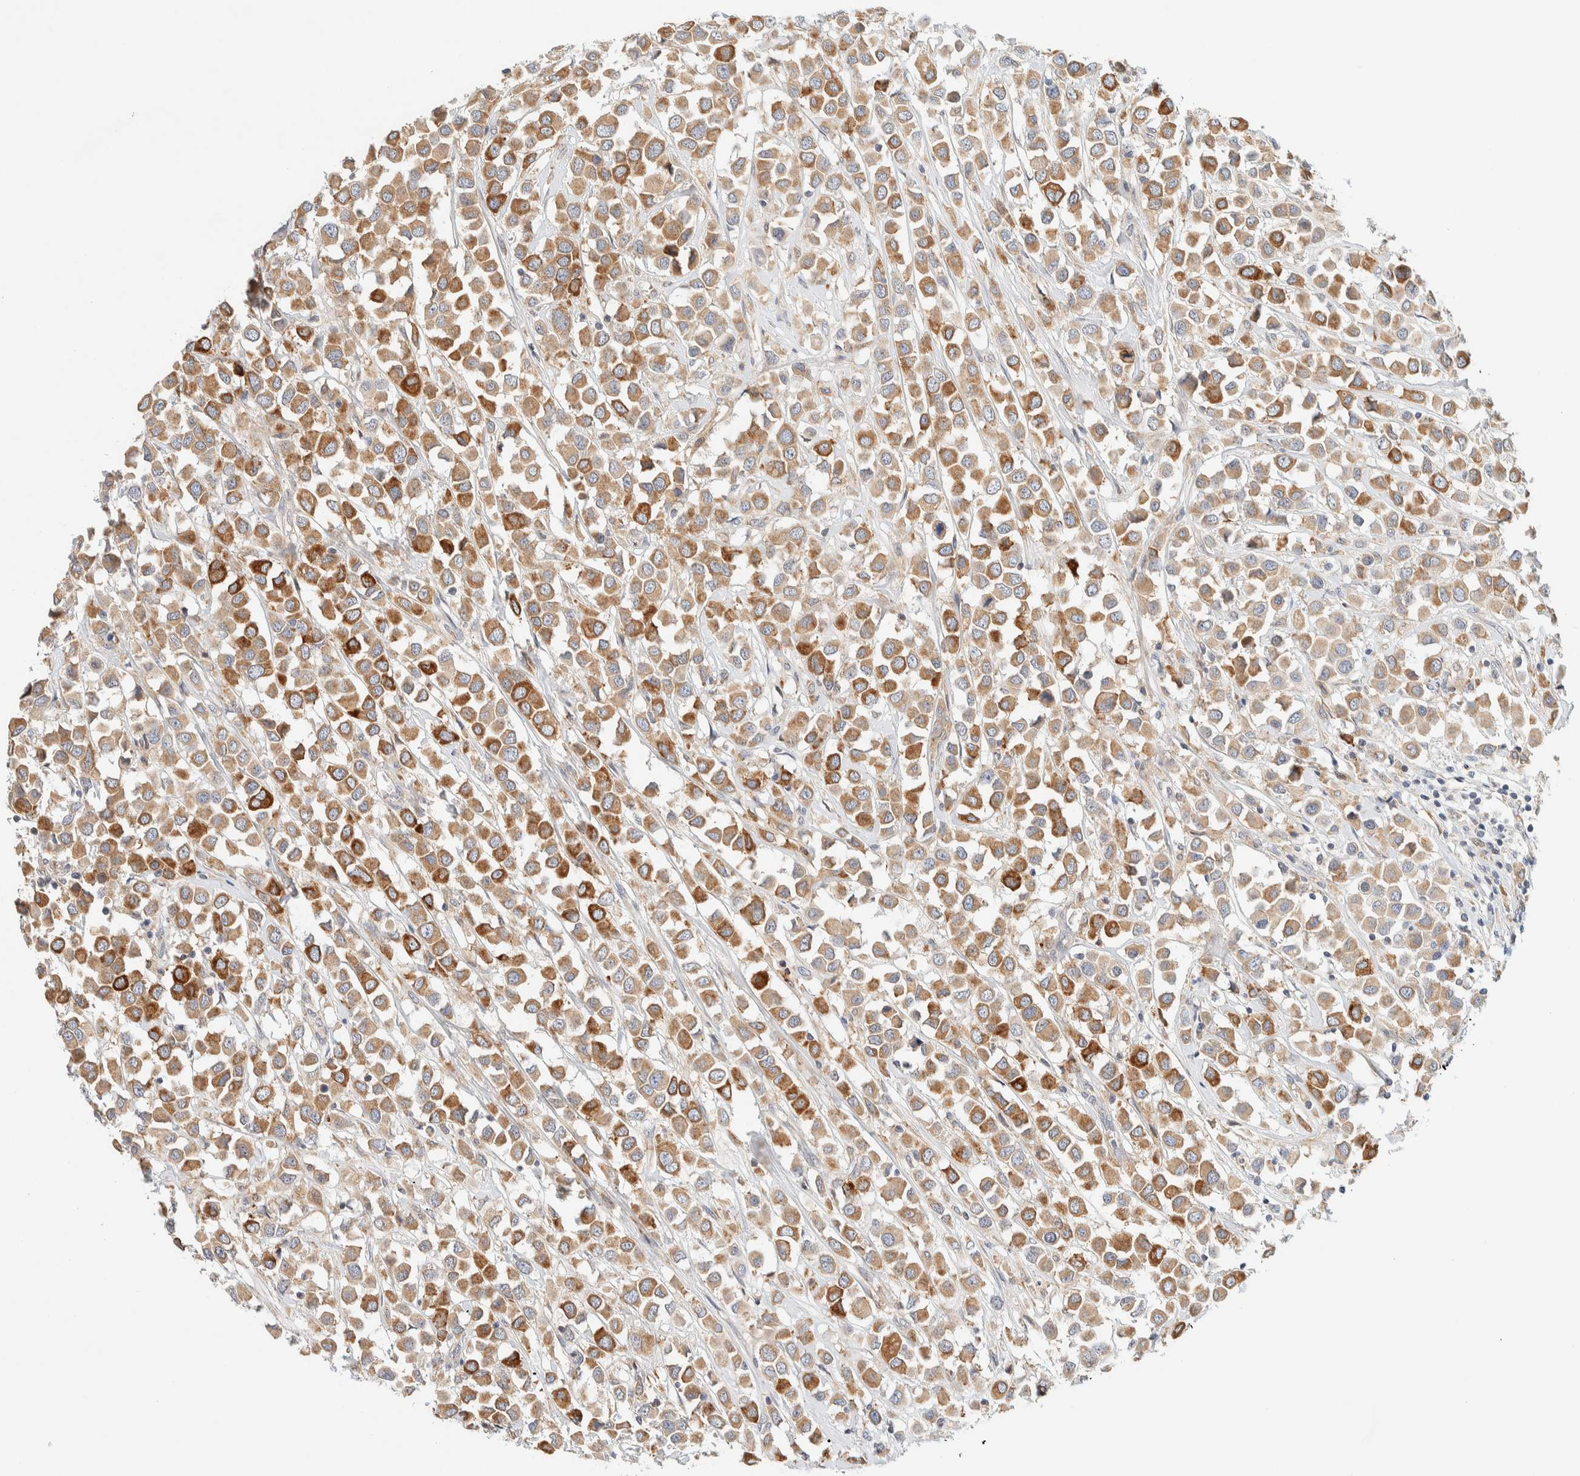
{"staining": {"intensity": "strong", "quantity": ">75%", "location": "cytoplasmic/membranous"}, "tissue": "breast cancer", "cell_type": "Tumor cells", "image_type": "cancer", "snomed": [{"axis": "morphology", "description": "Duct carcinoma"}, {"axis": "topography", "description": "Breast"}], "caption": "The histopathology image shows a brown stain indicating the presence of a protein in the cytoplasmic/membranous of tumor cells in breast cancer.", "gene": "SUMF2", "patient": {"sex": "female", "age": 61}}